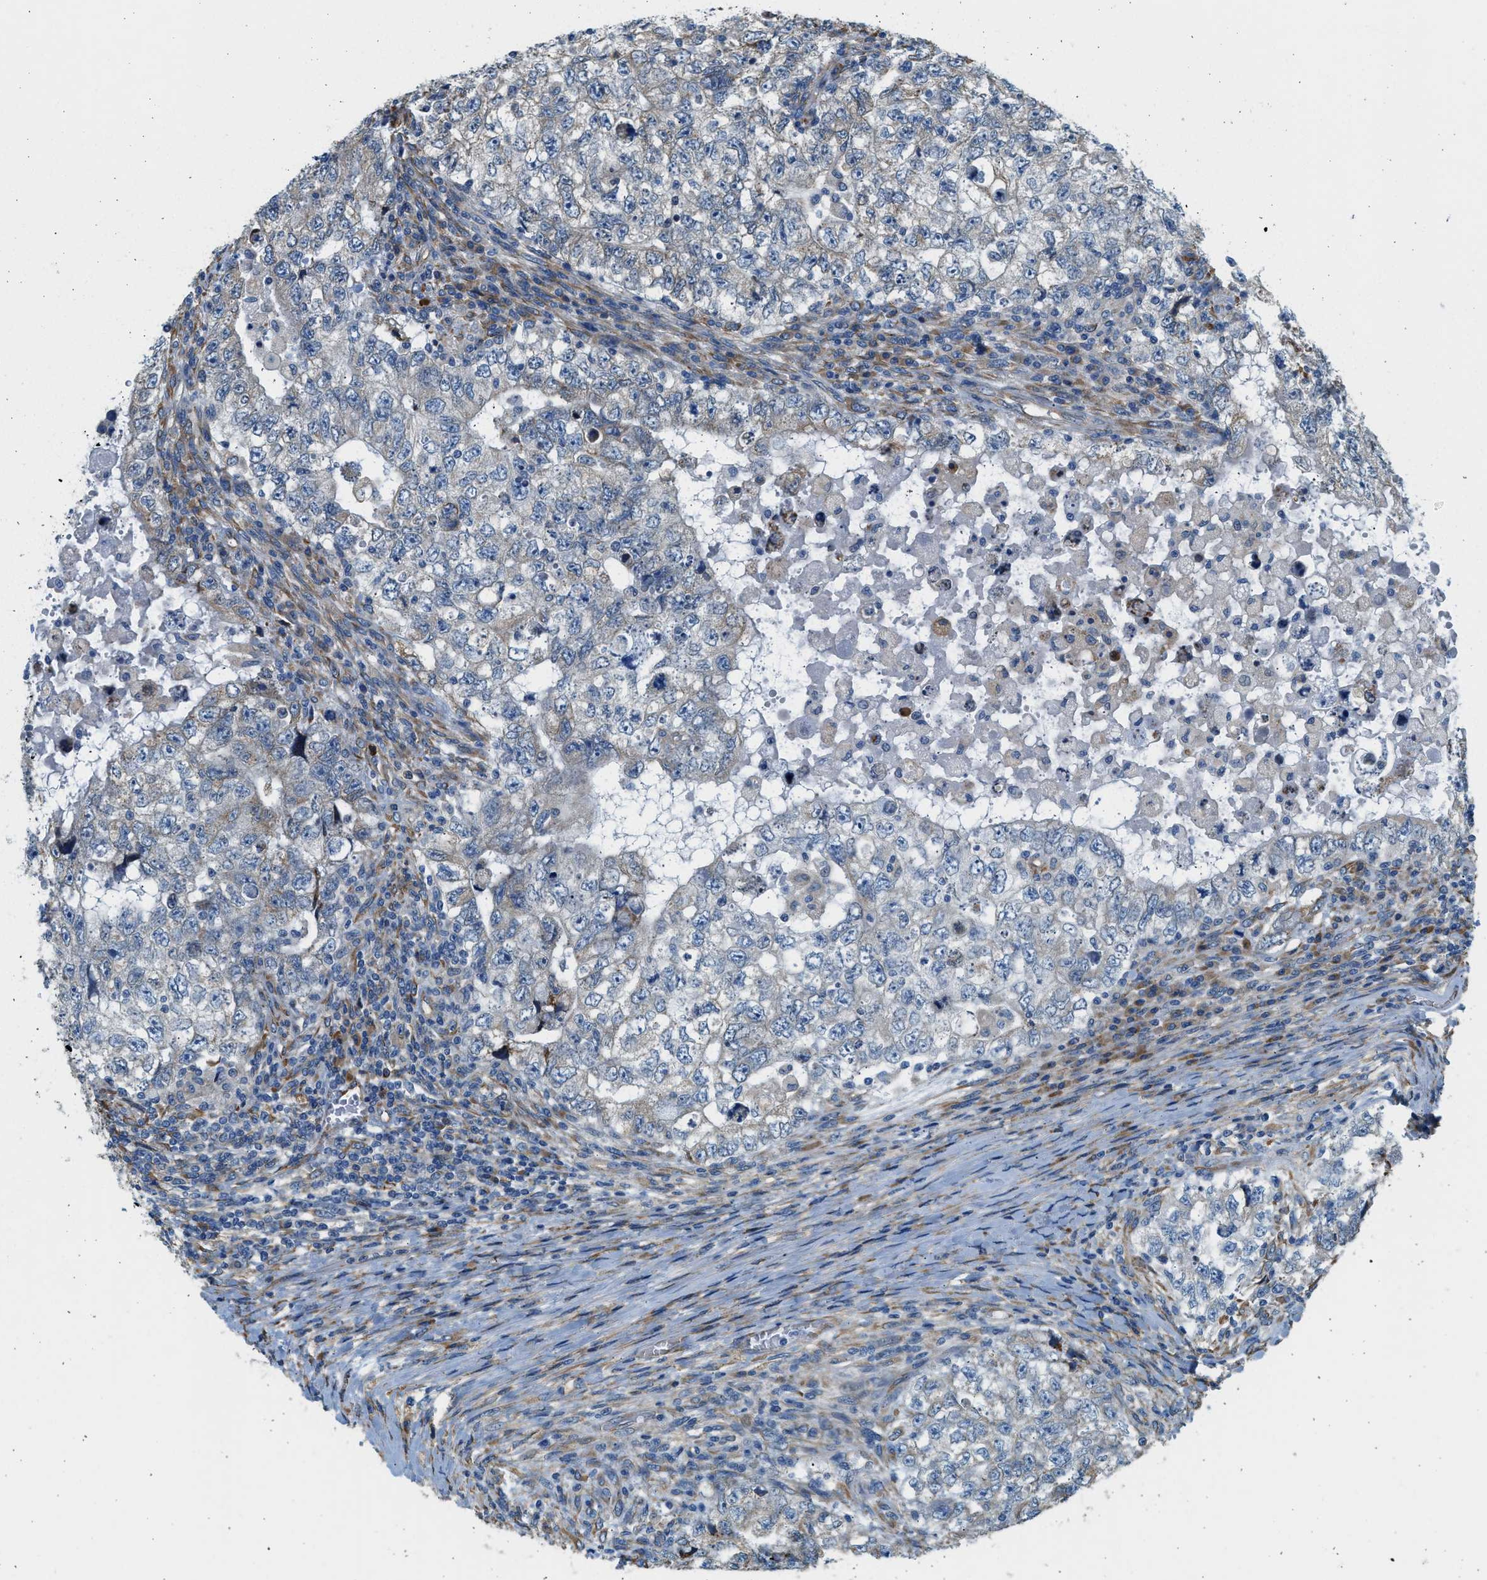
{"staining": {"intensity": "negative", "quantity": "none", "location": "none"}, "tissue": "testis cancer", "cell_type": "Tumor cells", "image_type": "cancer", "snomed": [{"axis": "morphology", "description": "Carcinoma, Embryonal, NOS"}, {"axis": "topography", "description": "Testis"}], "caption": "Tumor cells are negative for protein expression in human testis embryonal carcinoma.", "gene": "CNTN6", "patient": {"sex": "male", "age": 36}}